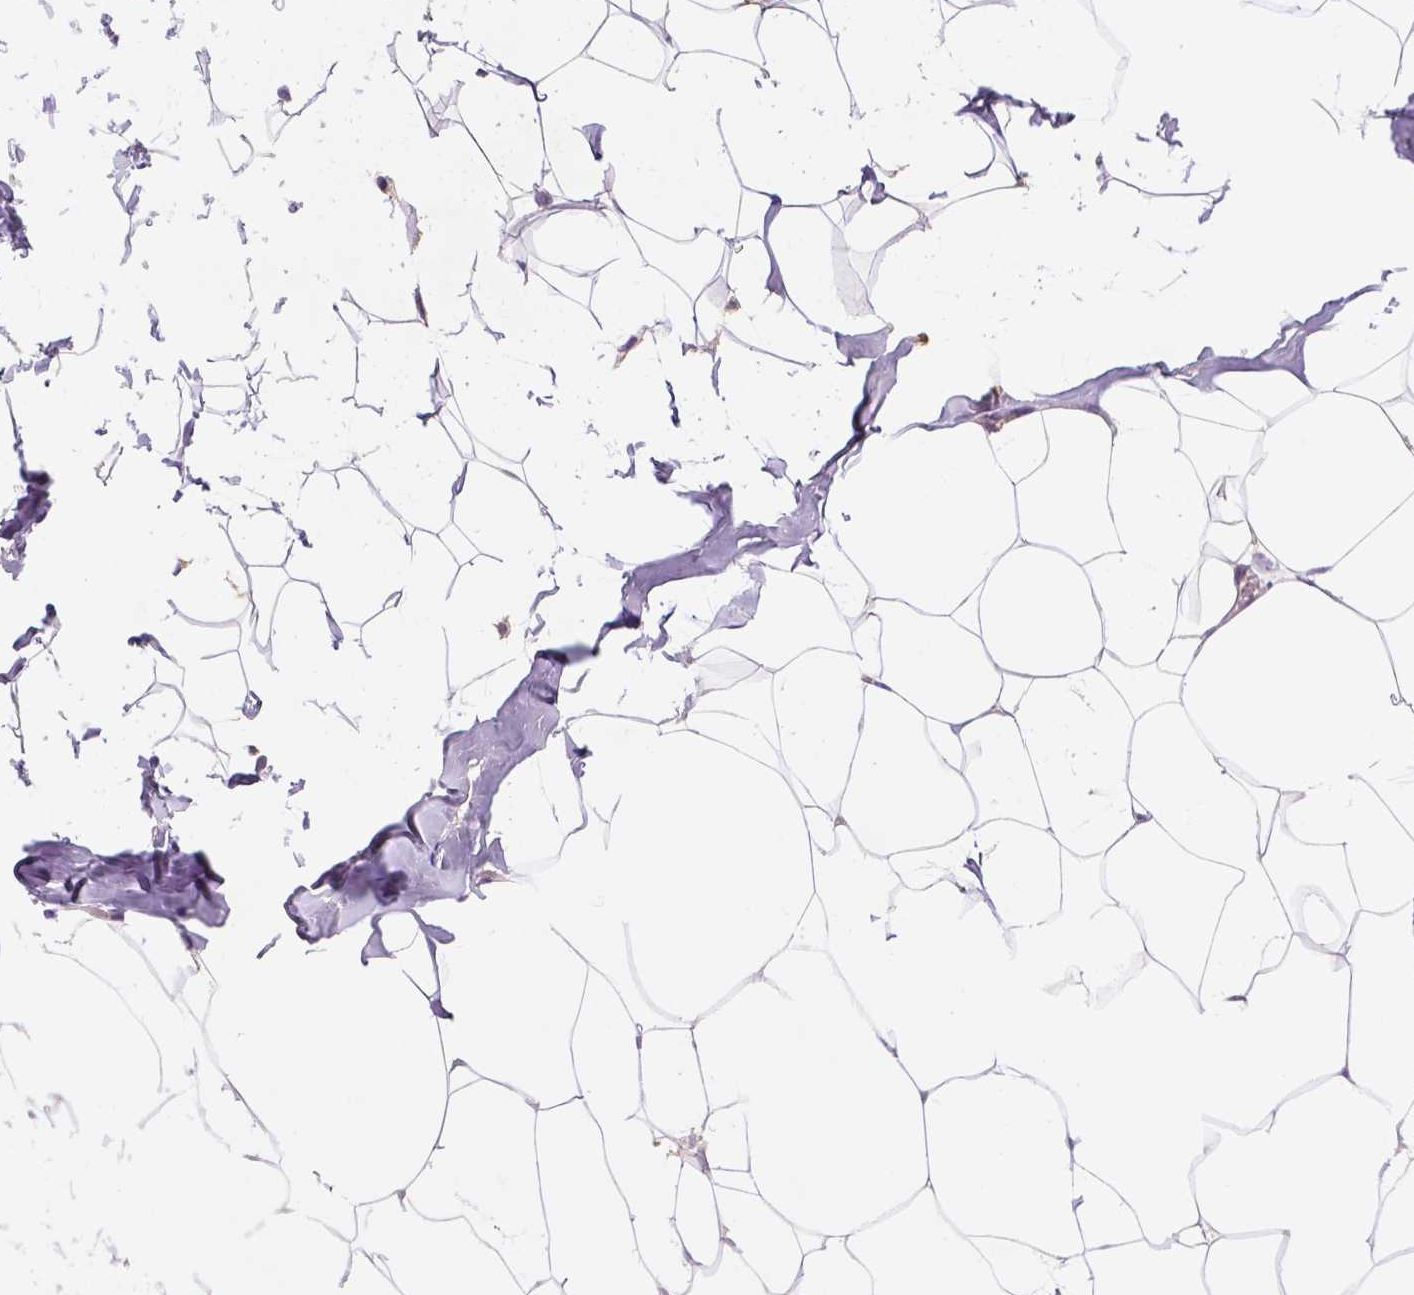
{"staining": {"intensity": "negative", "quantity": "none", "location": "none"}, "tissue": "breast", "cell_type": "Adipocytes", "image_type": "normal", "snomed": [{"axis": "morphology", "description": "Normal tissue, NOS"}, {"axis": "topography", "description": "Breast"}], "caption": "This photomicrograph is of normal breast stained with IHC to label a protein in brown with the nuclei are counter-stained blue. There is no expression in adipocytes. The staining was performed using DAB (3,3'-diaminobenzidine) to visualize the protein expression in brown, while the nuclei were stained in blue with hematoxylin (Magnification: 20x).", "gene": "SCML4", "patient": {"sex": "female", "age": 32}}